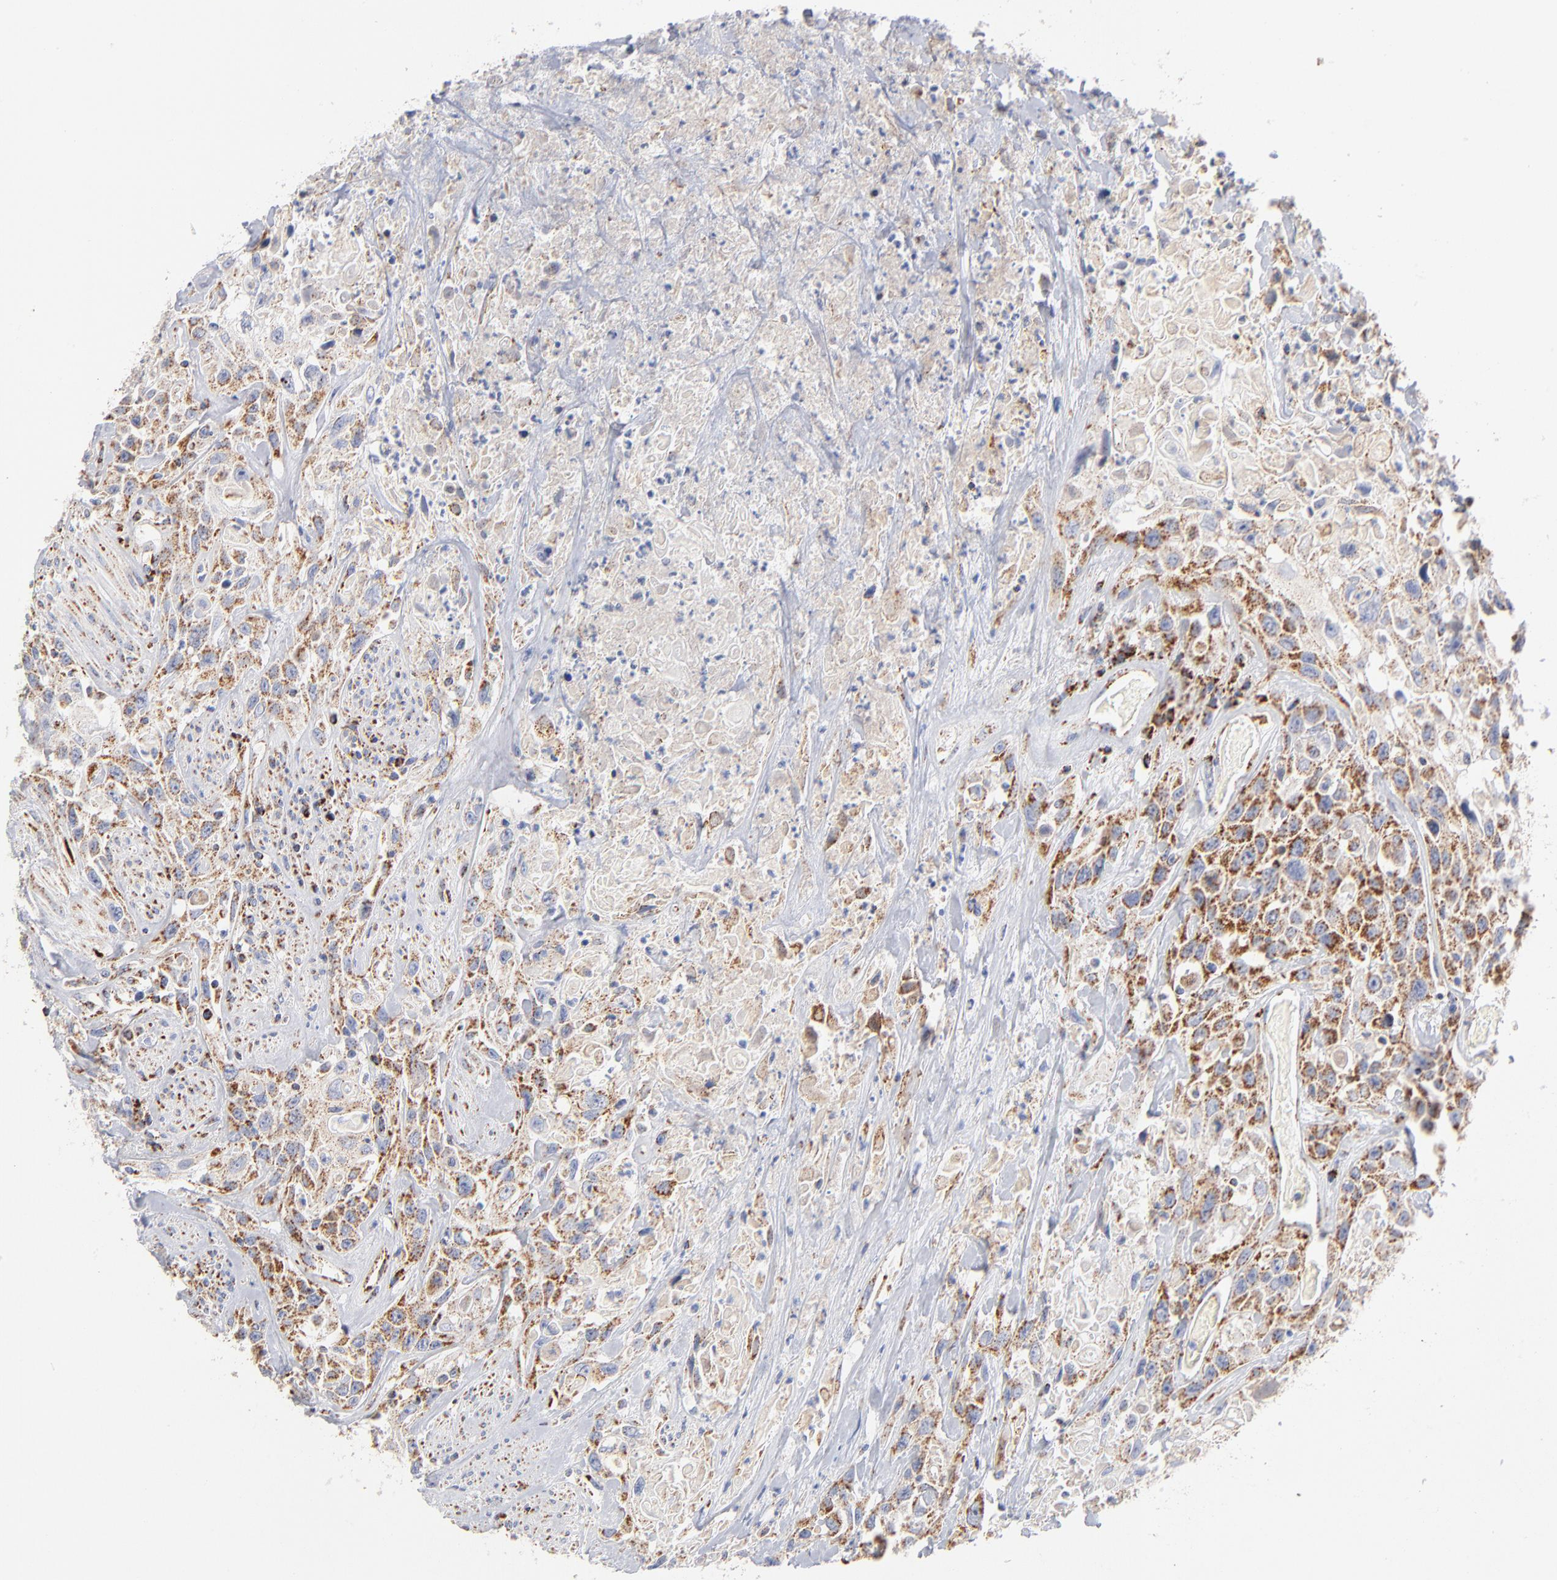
{"staining": {"intensity": "moderate", "quantity": "25%-75%", "location": "cytoplasmic/membranous"}, "tissue": "urothelial cancer", "cell_type": "Tumor cells", "image_type": "cancer", "snomed": [{"axis": "morphology", "description": "Urothelial carcinoma, High grade"}, {"axis": "topography", "description": "Urinary bladder"}], "caption": "Immunohistochemistry (IHC) histopathology image of neoplastic tissue: human urothelial carcinoma (high-grade) stained using immunohistochemistry (IHC) exhibits medium levels of moderate protein expression localized specifically in the cytoplasmic/membranous of tumor cells, appearing as a cytoplasmic/membranous brown color.", "gene": "DLAT", "patient": {"sex": "female", "age": 84}}